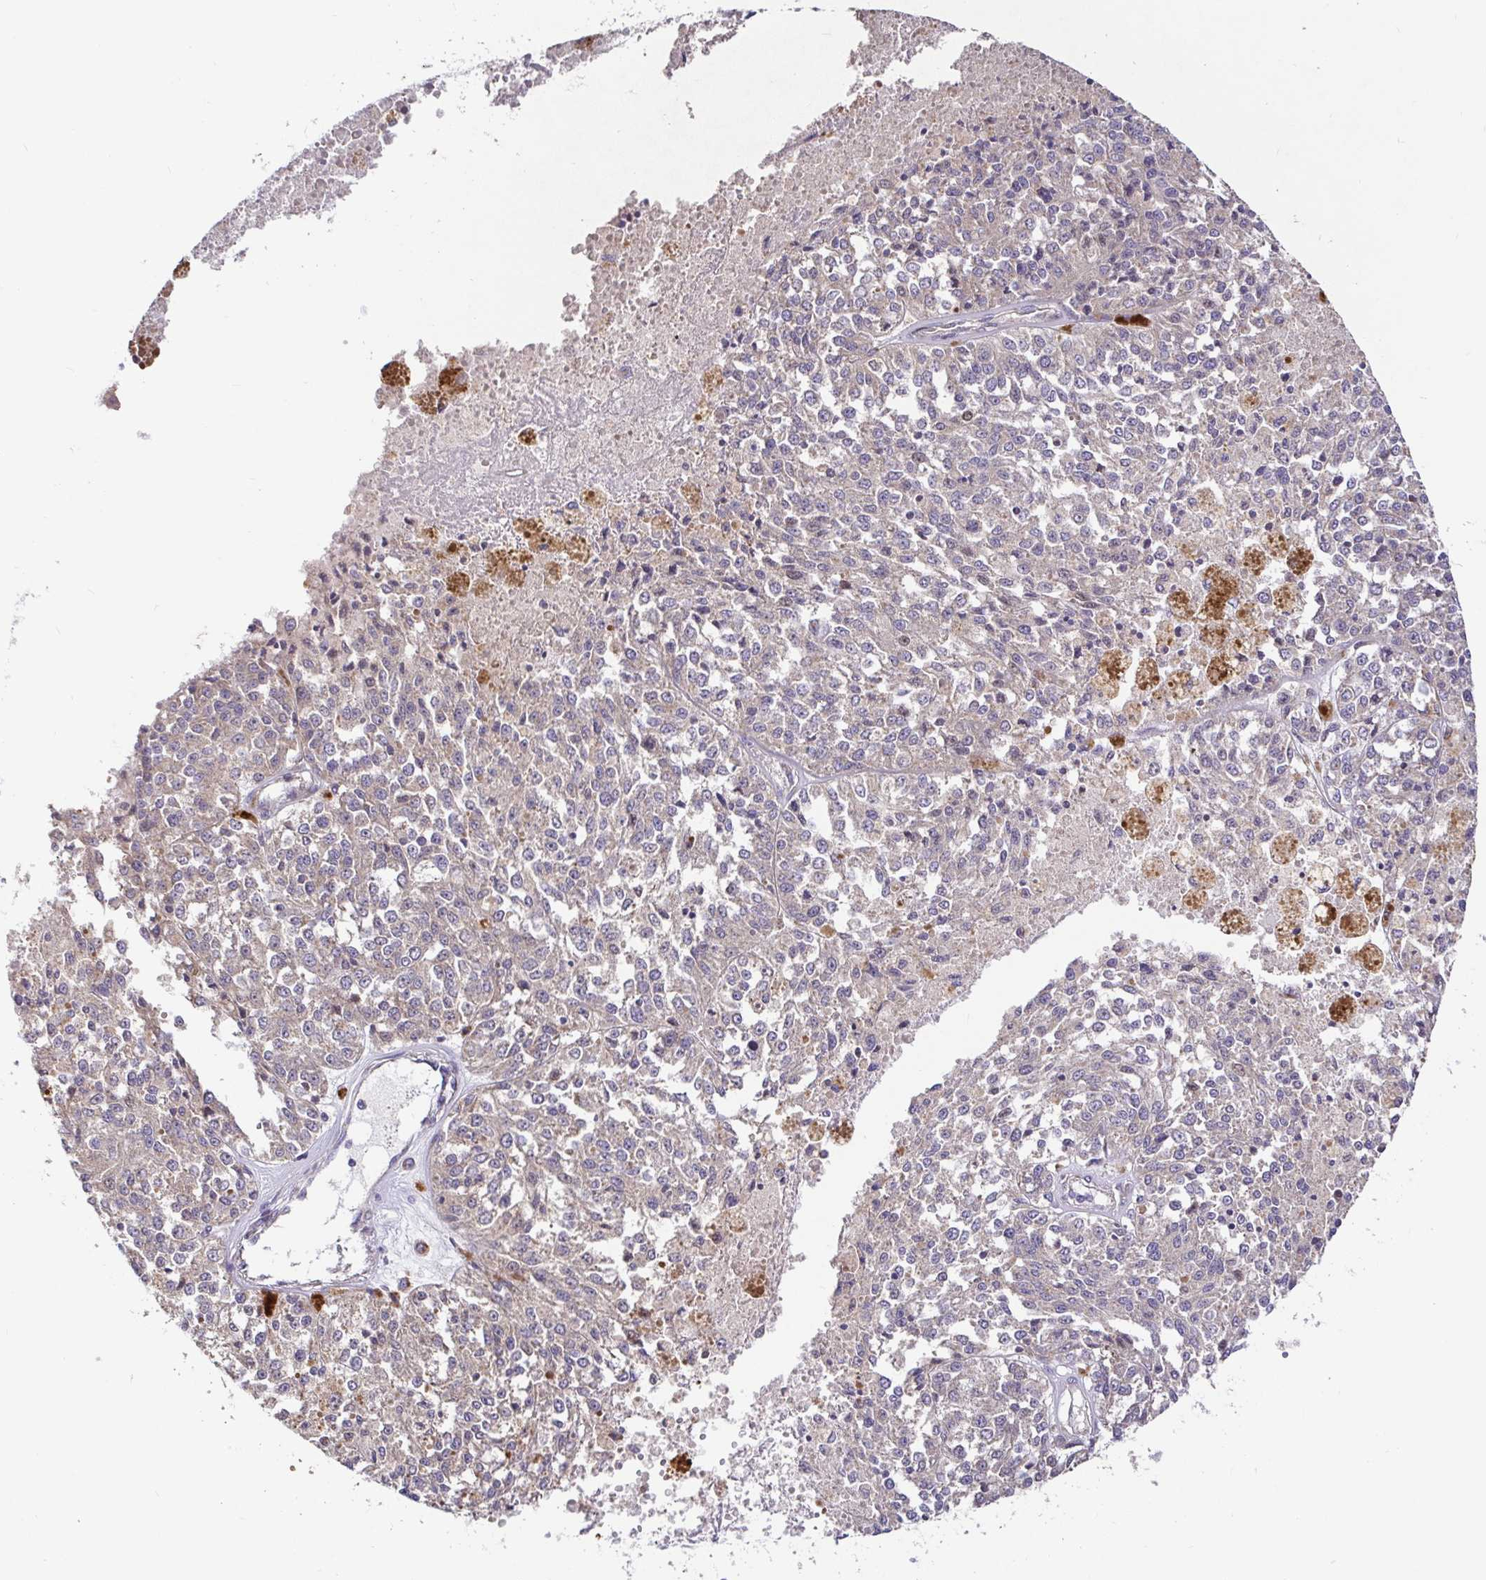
{"staining": {"intensity": "negative", "quantity": "none", "location": "none"}, "tissue": "melanoma", "cell_type": "Tumor cells", "image_type": "cancer", "snomed": [{"axis": "morphology", "description": "Malignant melanoma, Metastatic site"}, {"axis": "topography", "description": "Lymph node"}], "caption": "A micrograph of human melanoma is negative for staining in tumor cells.", "gene": "ELP1", "patient": {"sex": "female", "age": 64}}